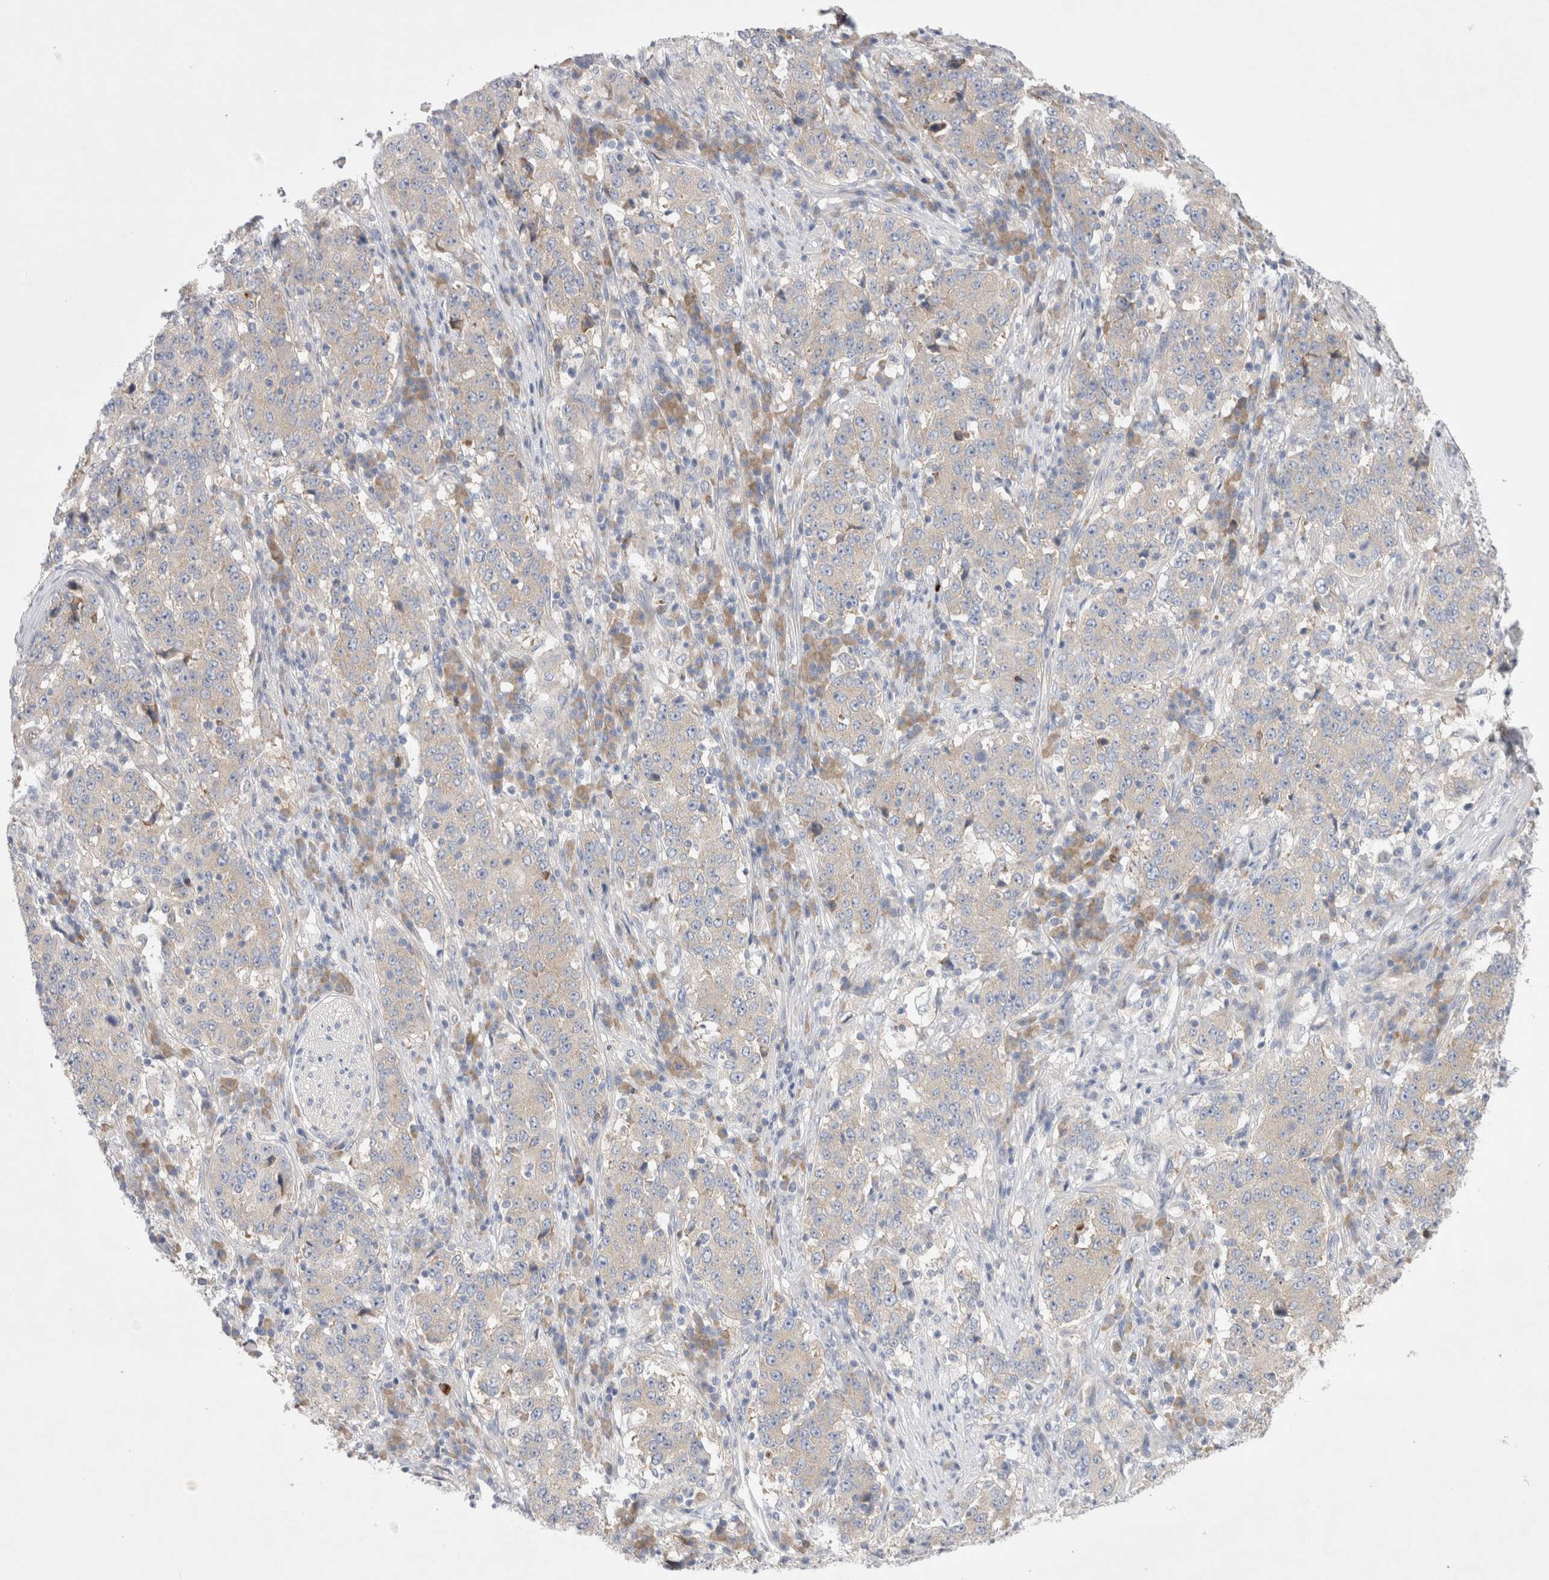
{"staining": {"intensity": "weak", "quantity": "<25%", "location": "cytoplasmic/membranous"}, "tissue": "stomach cancer", "cell_type": "Tumor cells", "image_type": "cancer", "snomed": [{"axis": "morphology", "description": "Adenocarcinoma, NOS"}, {"axis": "topography", "description": "Stomach"}], "caption": "DAB (3,3'-diaminobenzidine) immunohistochemical staining of human stomach adenocarcinoma exhibits no significant staining in tumor cells.", "gene": "RBM12B", "patient": {"sex": "male", "age": 59}}